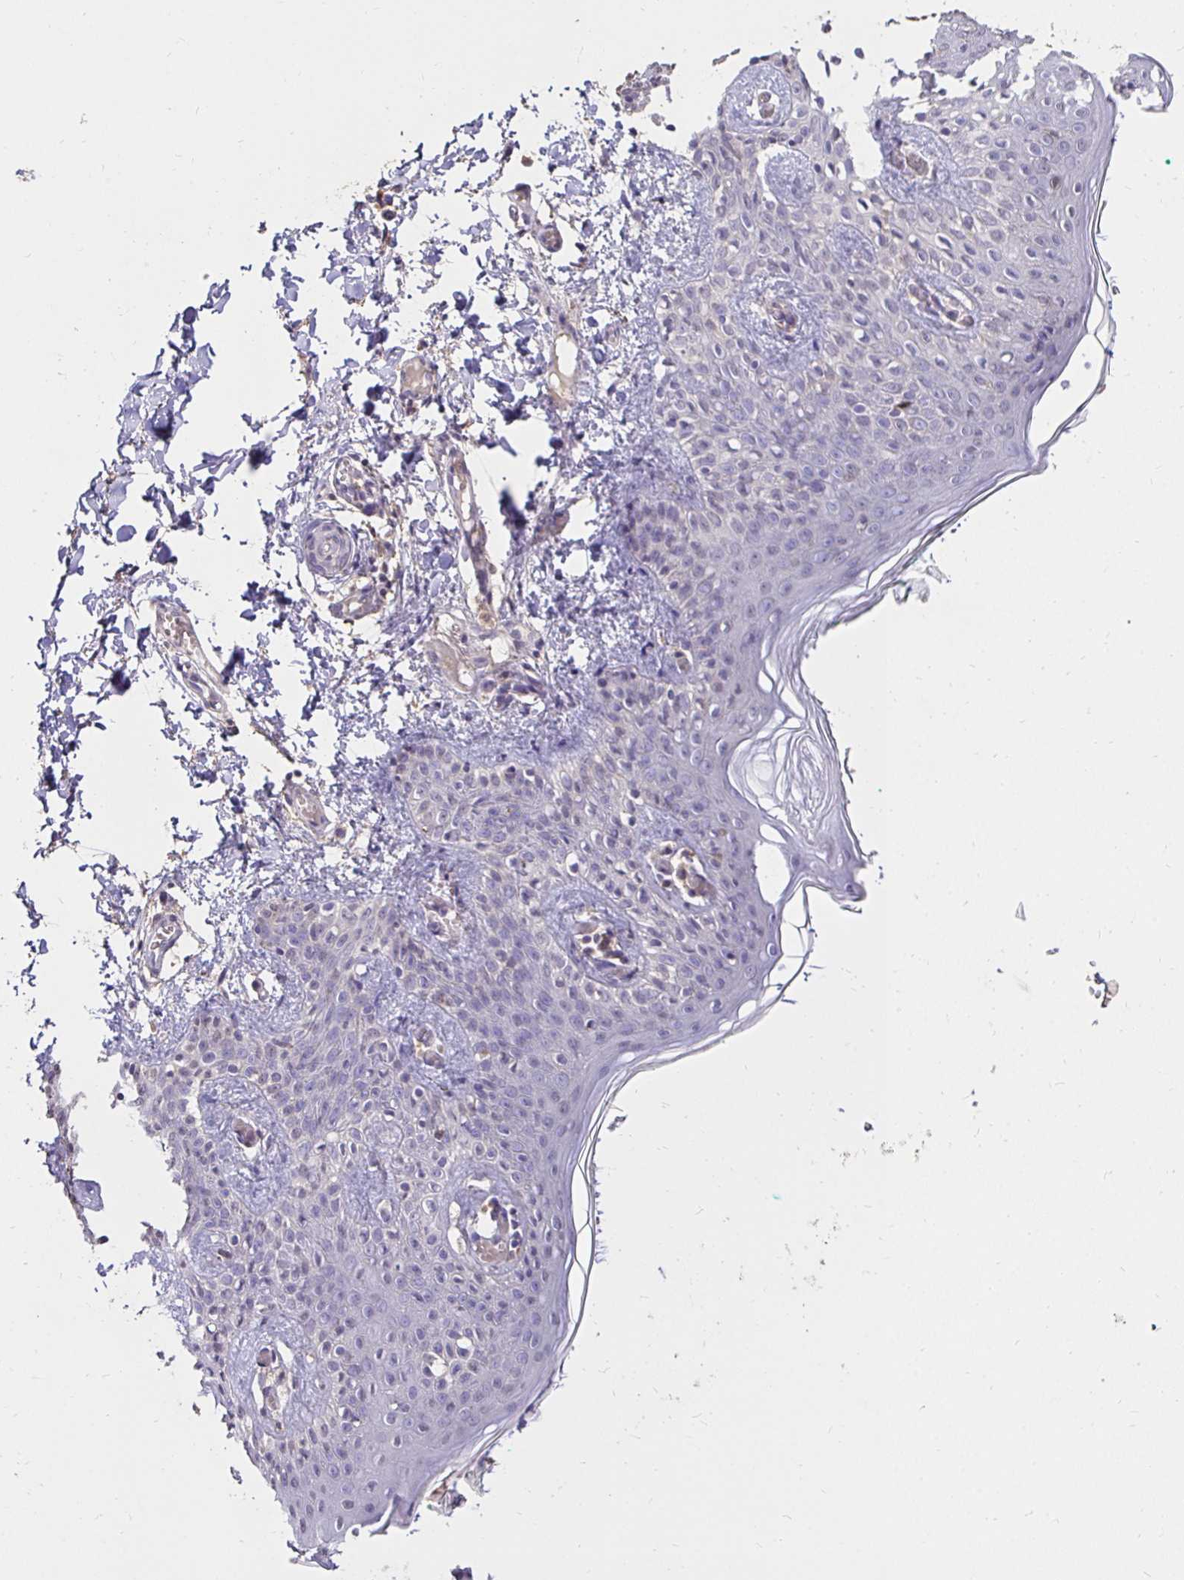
{"staining": {"intensity": "weak", "quantity": "<25%", "location": "cytoplasmic/membranous"}, "tissue": "skin", "cell_type": "Fibroblasts", "image_type": "normal", "snomed": [{"axis": "morphology", "description": "Normal tissue, NOS"}, {"axis": "topography", "description": "Skin"}], "caption": "DAB immunohistochemical staining of benign human skin demonstrates no significant positivity in fibroblasts.", "gene": "PNPLA3", "patient": {"sex": "male", "age": 16}}